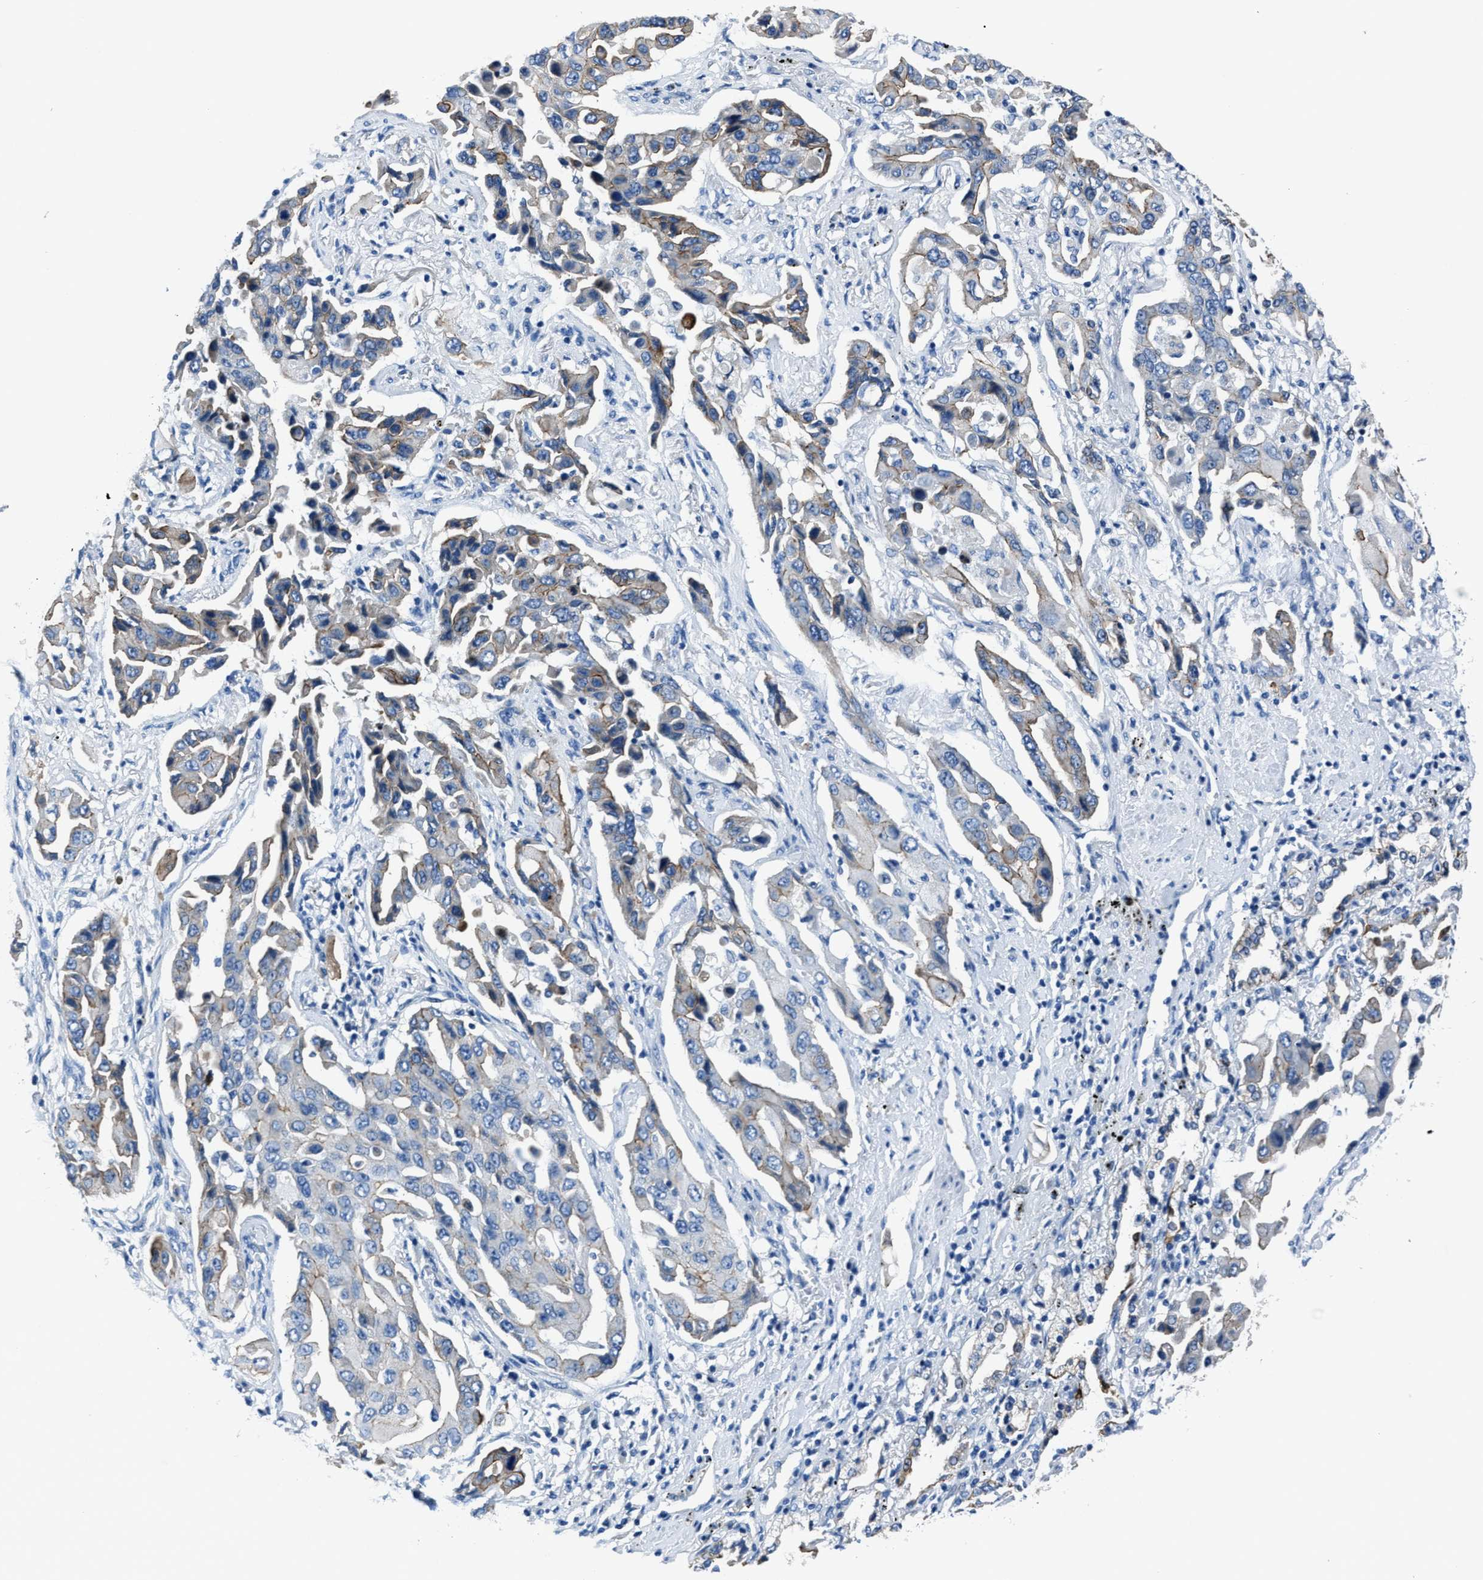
{"staining": {"intensity": "weak", "quantity": "25%-75%", "location": "cytoplasmic/membranous"}, "tissue": "lung cancer", "cell_type": "Tumor cells", "image_type": "cancer", "snomed": [{"axis": "morphology", "description": "Adenocarcinoma, NOS"}, {"axis": "topography", "description": "Lung"}], "caption": "This micrograph exhibits lung cancer stained with immunohistochemistry (IHC) to label a protein in brown. The cytoplasmic/membranous of tumor cells show weak positivity for the protein. Nuclei are counter-stained blue.", "gene": "LMO7", "patient": {"sex": "female", "age": 65}}